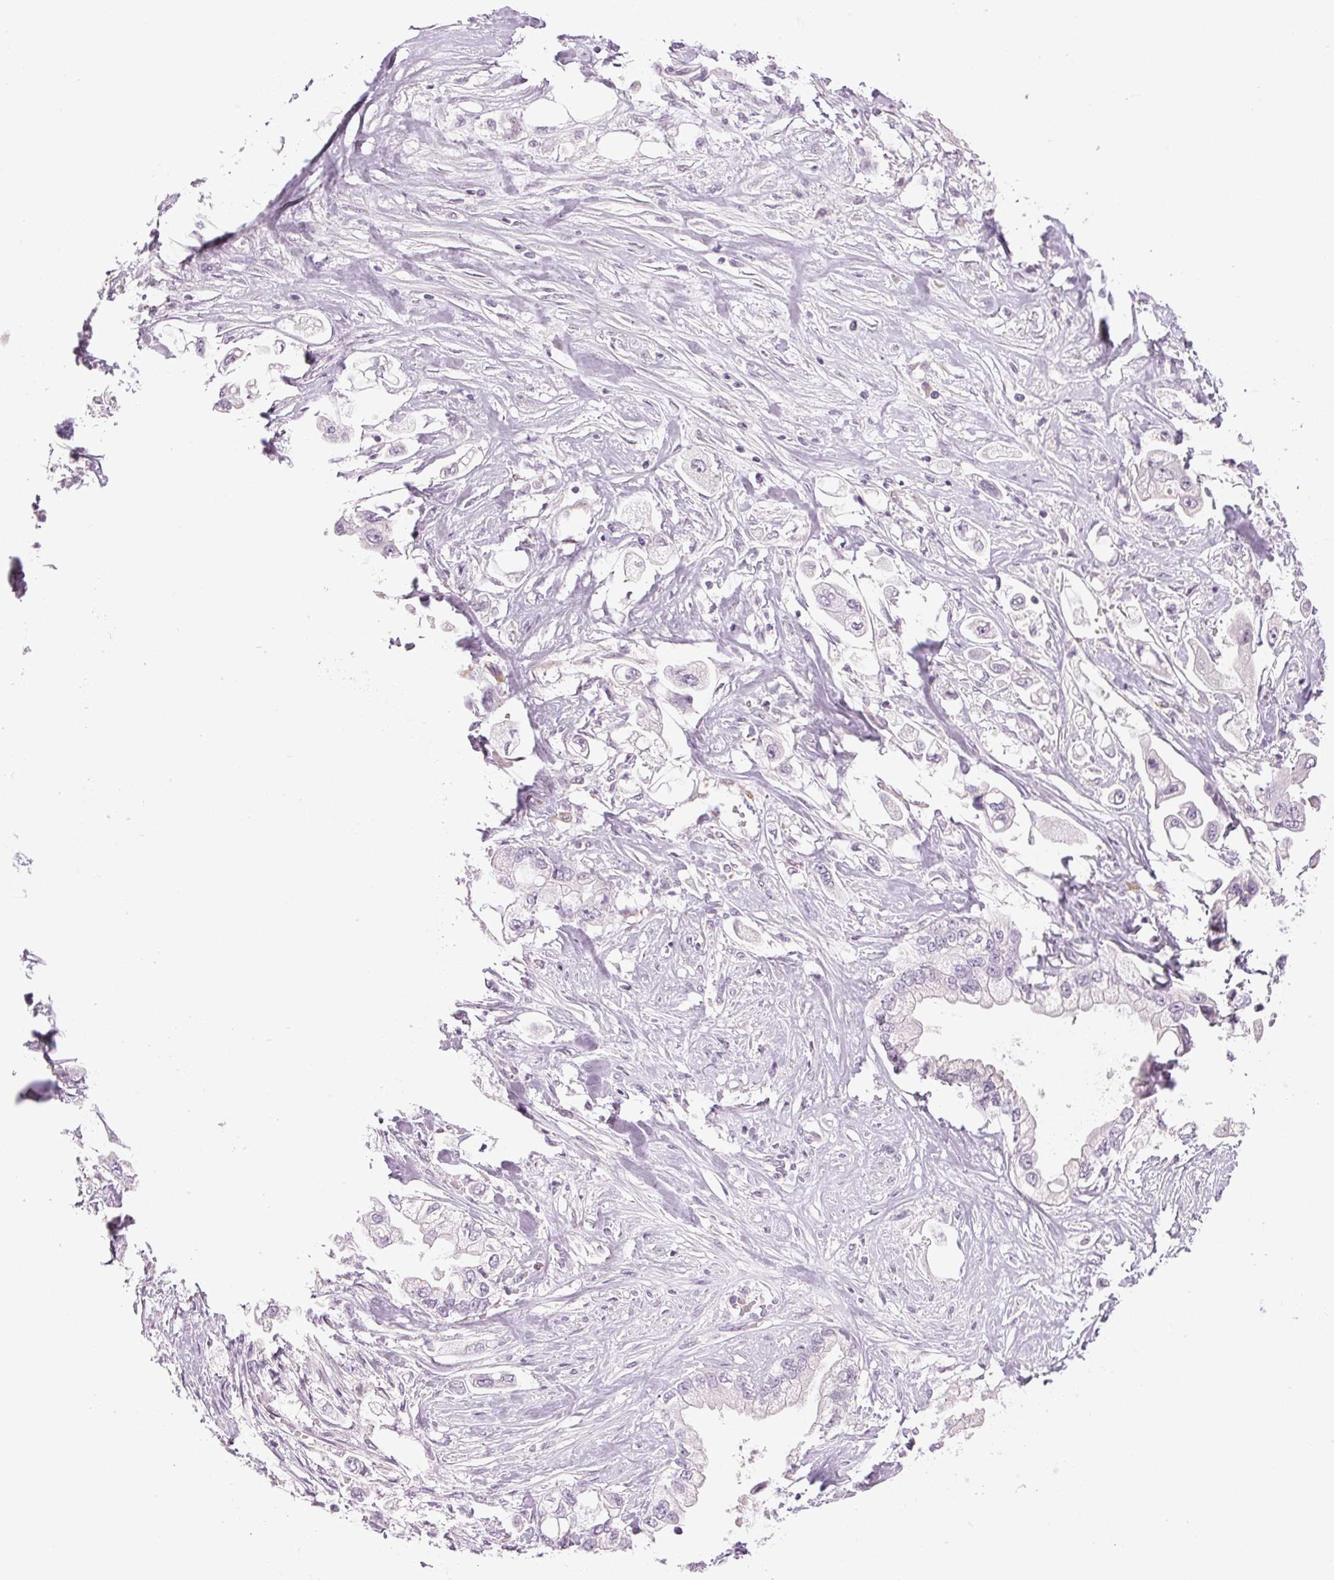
{"staining": {"intensity": "negative", "quantity": "none", "location": "none"}, "tissue": "stomach cancer", "cell_type": "Tumor cells", "image_type": "cancer", "snomed": [{"axis": "morphology", "description": "Adenocarcinoma, NOS"}, {"axis": "topography", "description": "Stomach"}], "caption": "Immunohistochemistry (IHC) image of adenocarcinoma (stomach) stained for a protein (brown), which displays no expression in tumor cells. The staining was performed using DAB (3,3'-diaminobenzidine) to visualize the protein expression in brown, while the nuclei were stained in blue with hematoxylin (Magnification: 20x).", "gene": "DNAJC6", "patient": {"sex": "male", "age": 62}}